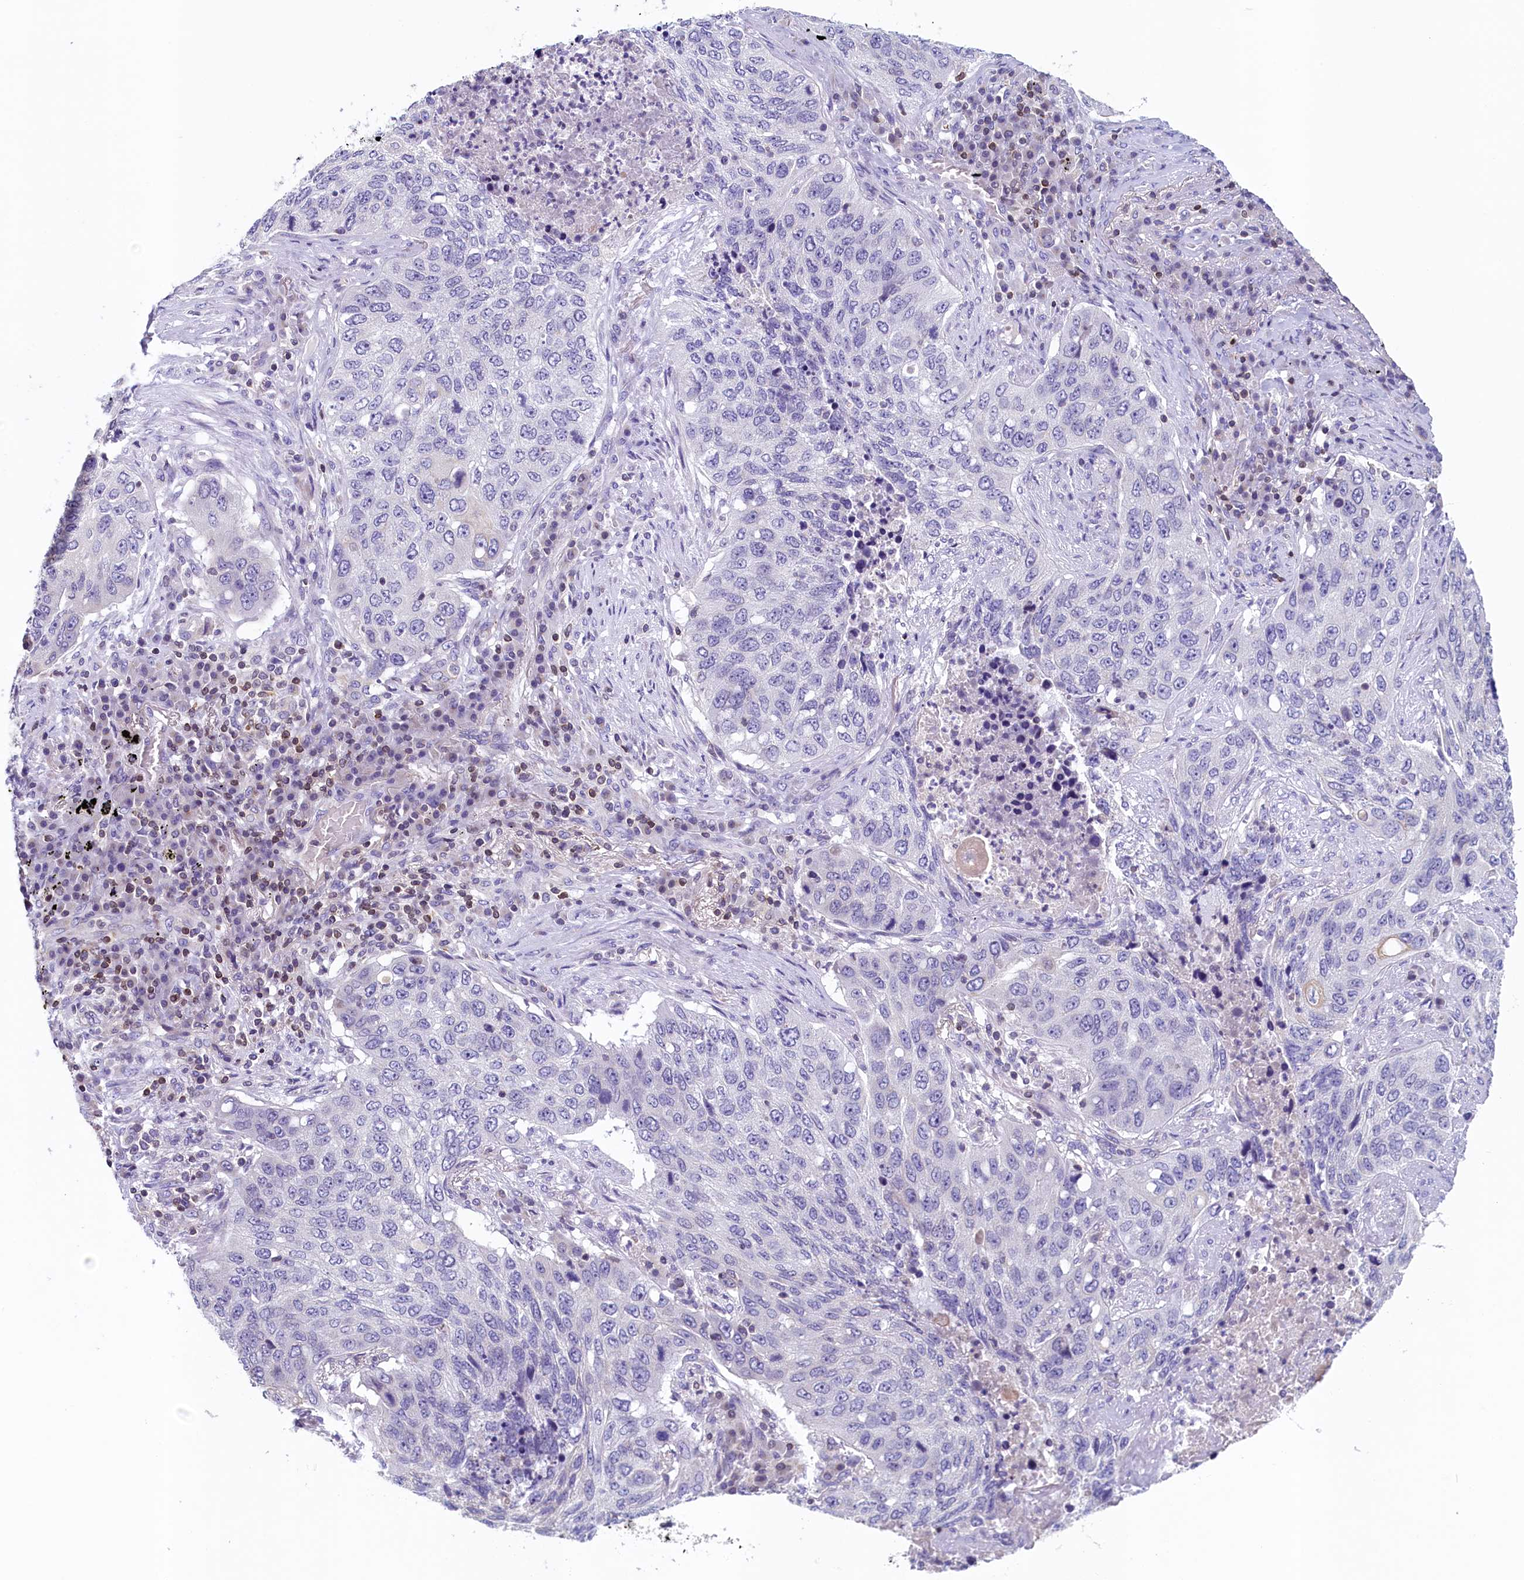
{"staining": {"intensity": "negative", "quantity": "none", "location": "none"}, "tissue": "lung cancer", "cell_type": "Tumor cells", "image_type": "cancer", "snomed": [{"axis": "morphology", "description": "Squamous cell carcinoma, NOS"}, {"axis": "topography", "description": "Lung"}], "caption": "Immunohistochemical staining of human squamous cell carcinoma (lung) displays no significant expression in tumor cells.", "gene": "TRAF3IP3", "patient": {"sex": "female", "age": 63}}